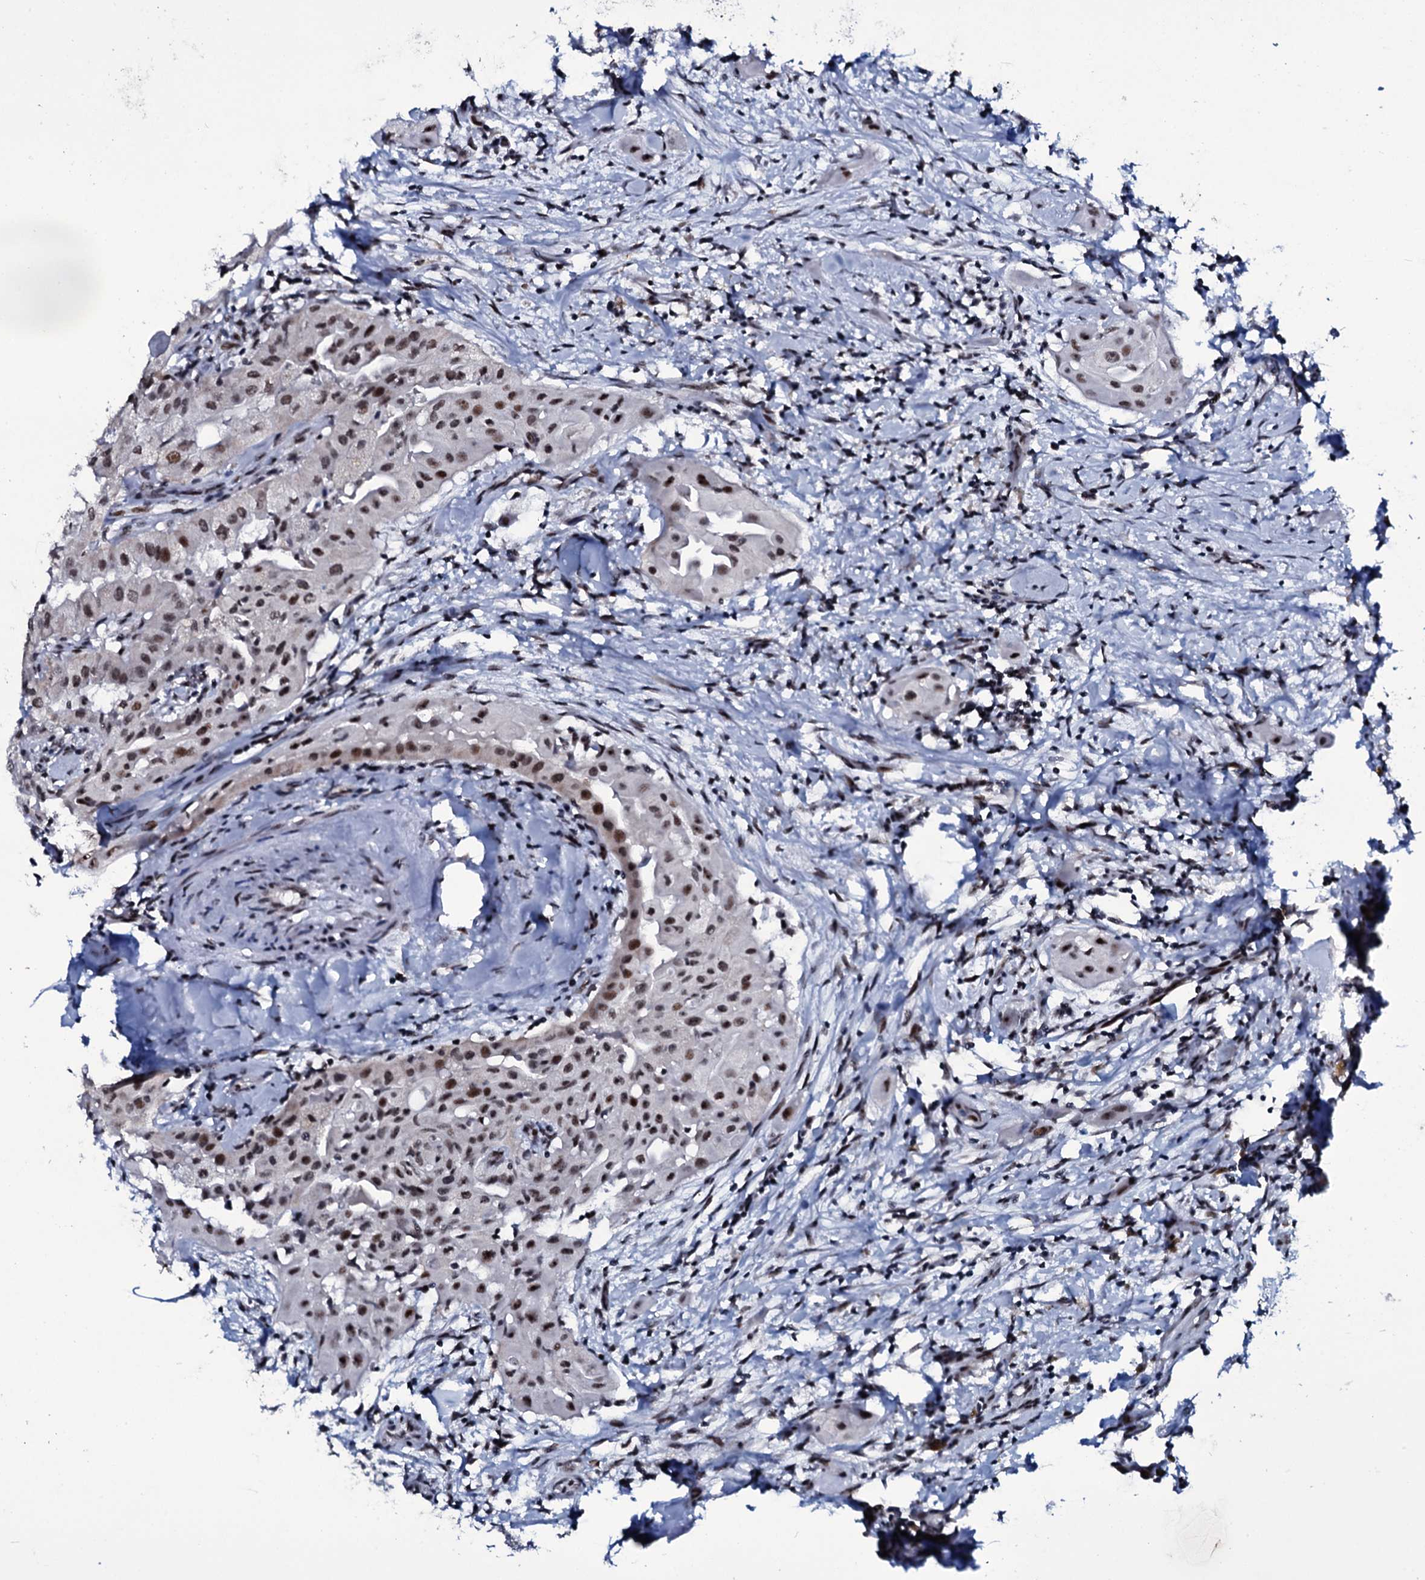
{"staining": {"intensity": "moderate", "quantity": ">75%", "location": "nuclear"}, "tissue": "thyroid cancer", "cell_type": "Tumor cells", "image_type": "cancer", "snomed": [{"axis": "morphology", "description": "Papillary adenocarcinoma, NOS"}, {"axis": "topography", "description": "Thyroid gland"}], "caption": "Protein positivity by IHC exhibits moderate nuclear positivity in about >75% of tumor cells in thyroid cancer. Nuclei are stained in blue.", "gene": "ZMIZ2", "patient": {"sex": "female", "age": 59}}